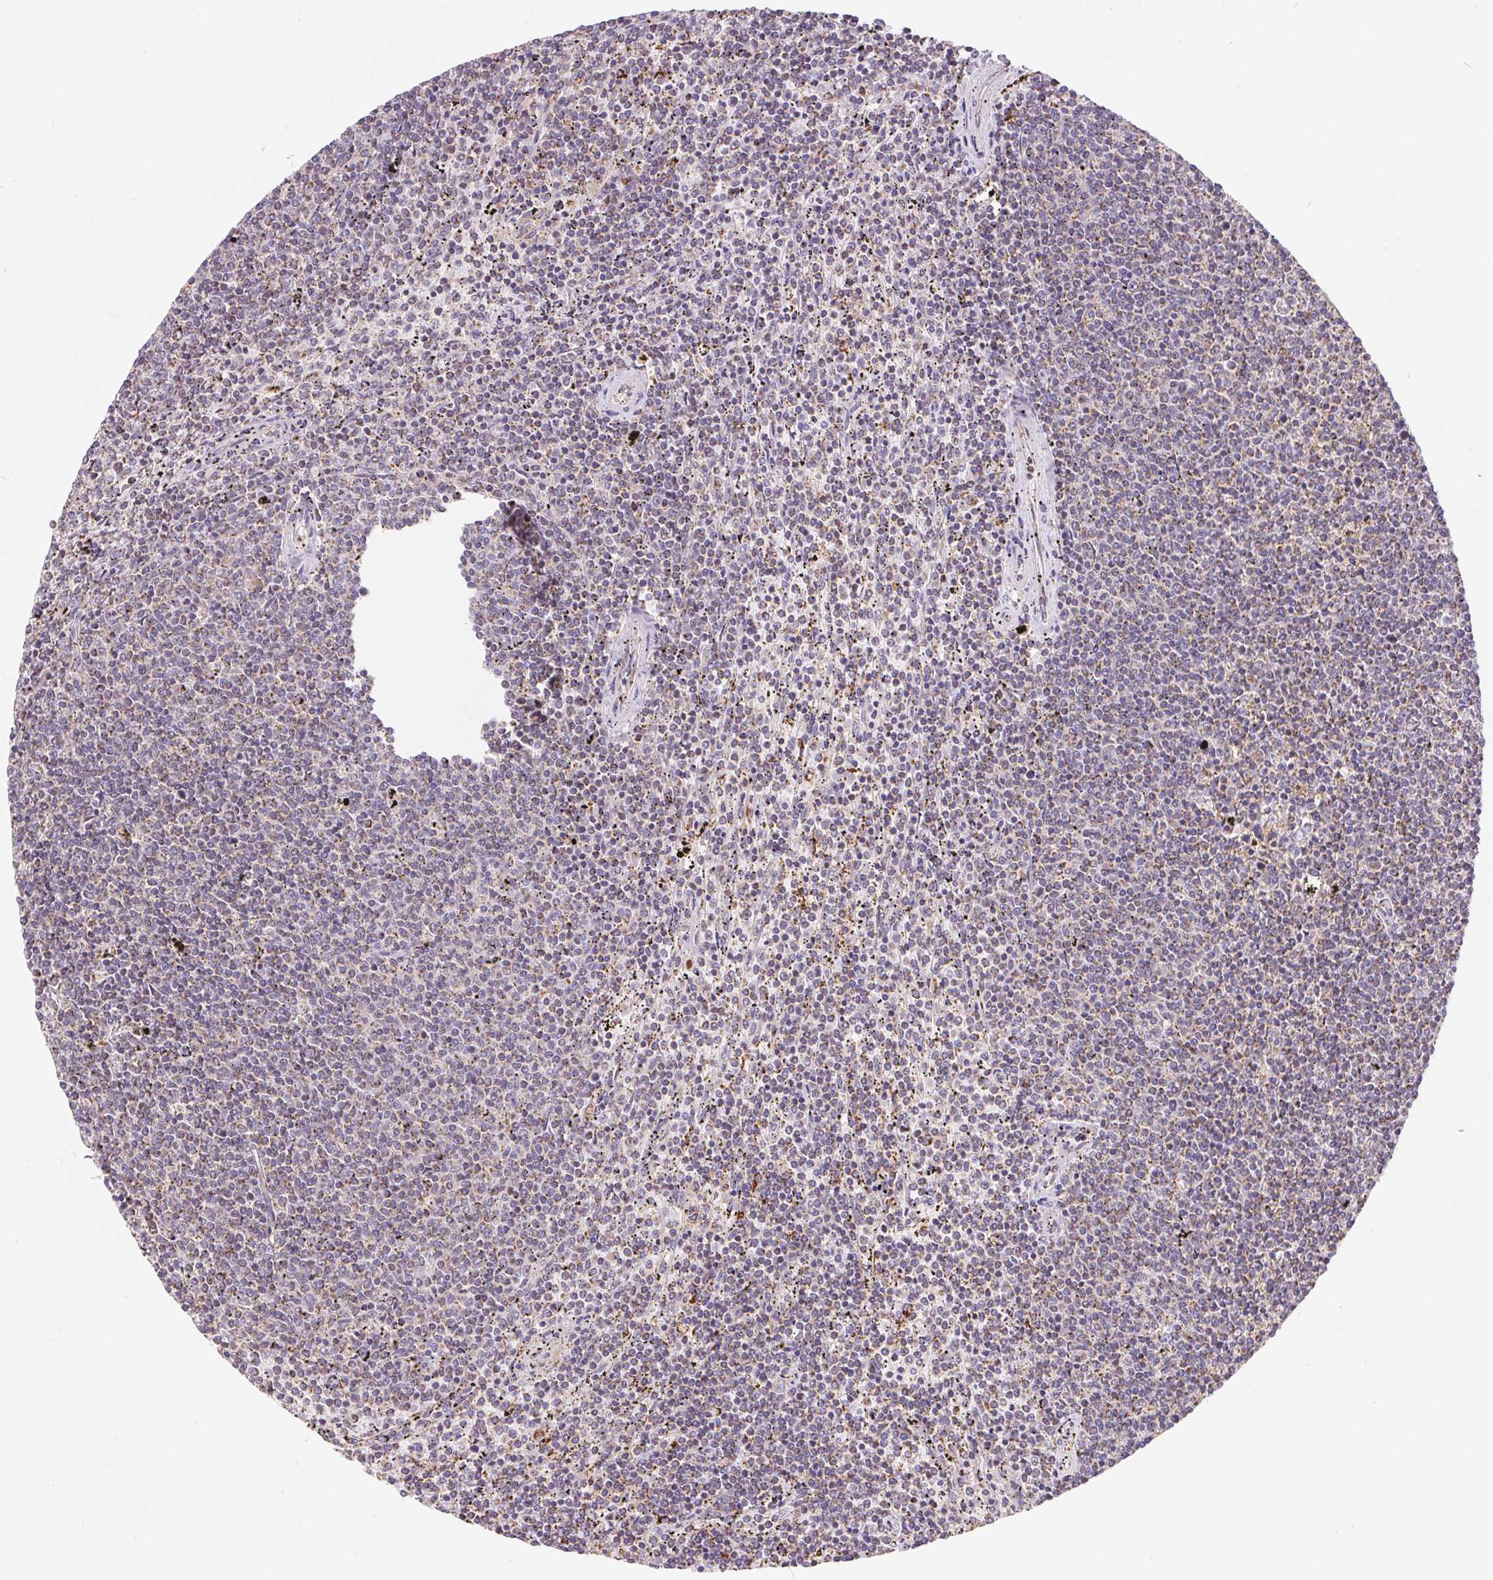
{"staining": {"intensity": "negative", "quantity": "none", "location": "none"}, "tissue": "lymphoma", "cell_type": "Tumor cells", "image_type": "cancer", "snomed": [{"axis": "morphology", "description": "Malignant lymphoma, non-Hodgkin's type, Low grade"}, {"axis": "topography", "description": "Spleen"}], "caption": "Immunohistochemistry (IHC) photomicrograph of neoplastic tissue: human low-grade malignant lymphoma, non-Hodgkin's type stained with DAB (3,3'-diaminobenzidine) exhibits no significant protein positivity in tumor cells. Brightfield microscopy of immunohistochemistry (IHC) stained with DAB (3,3'-diaminobenzidine) (brown) and hematoxylin (blue), captured at high magnification.", "gene": "EMC6", "patient": {"sex": "female", "age": 50}}